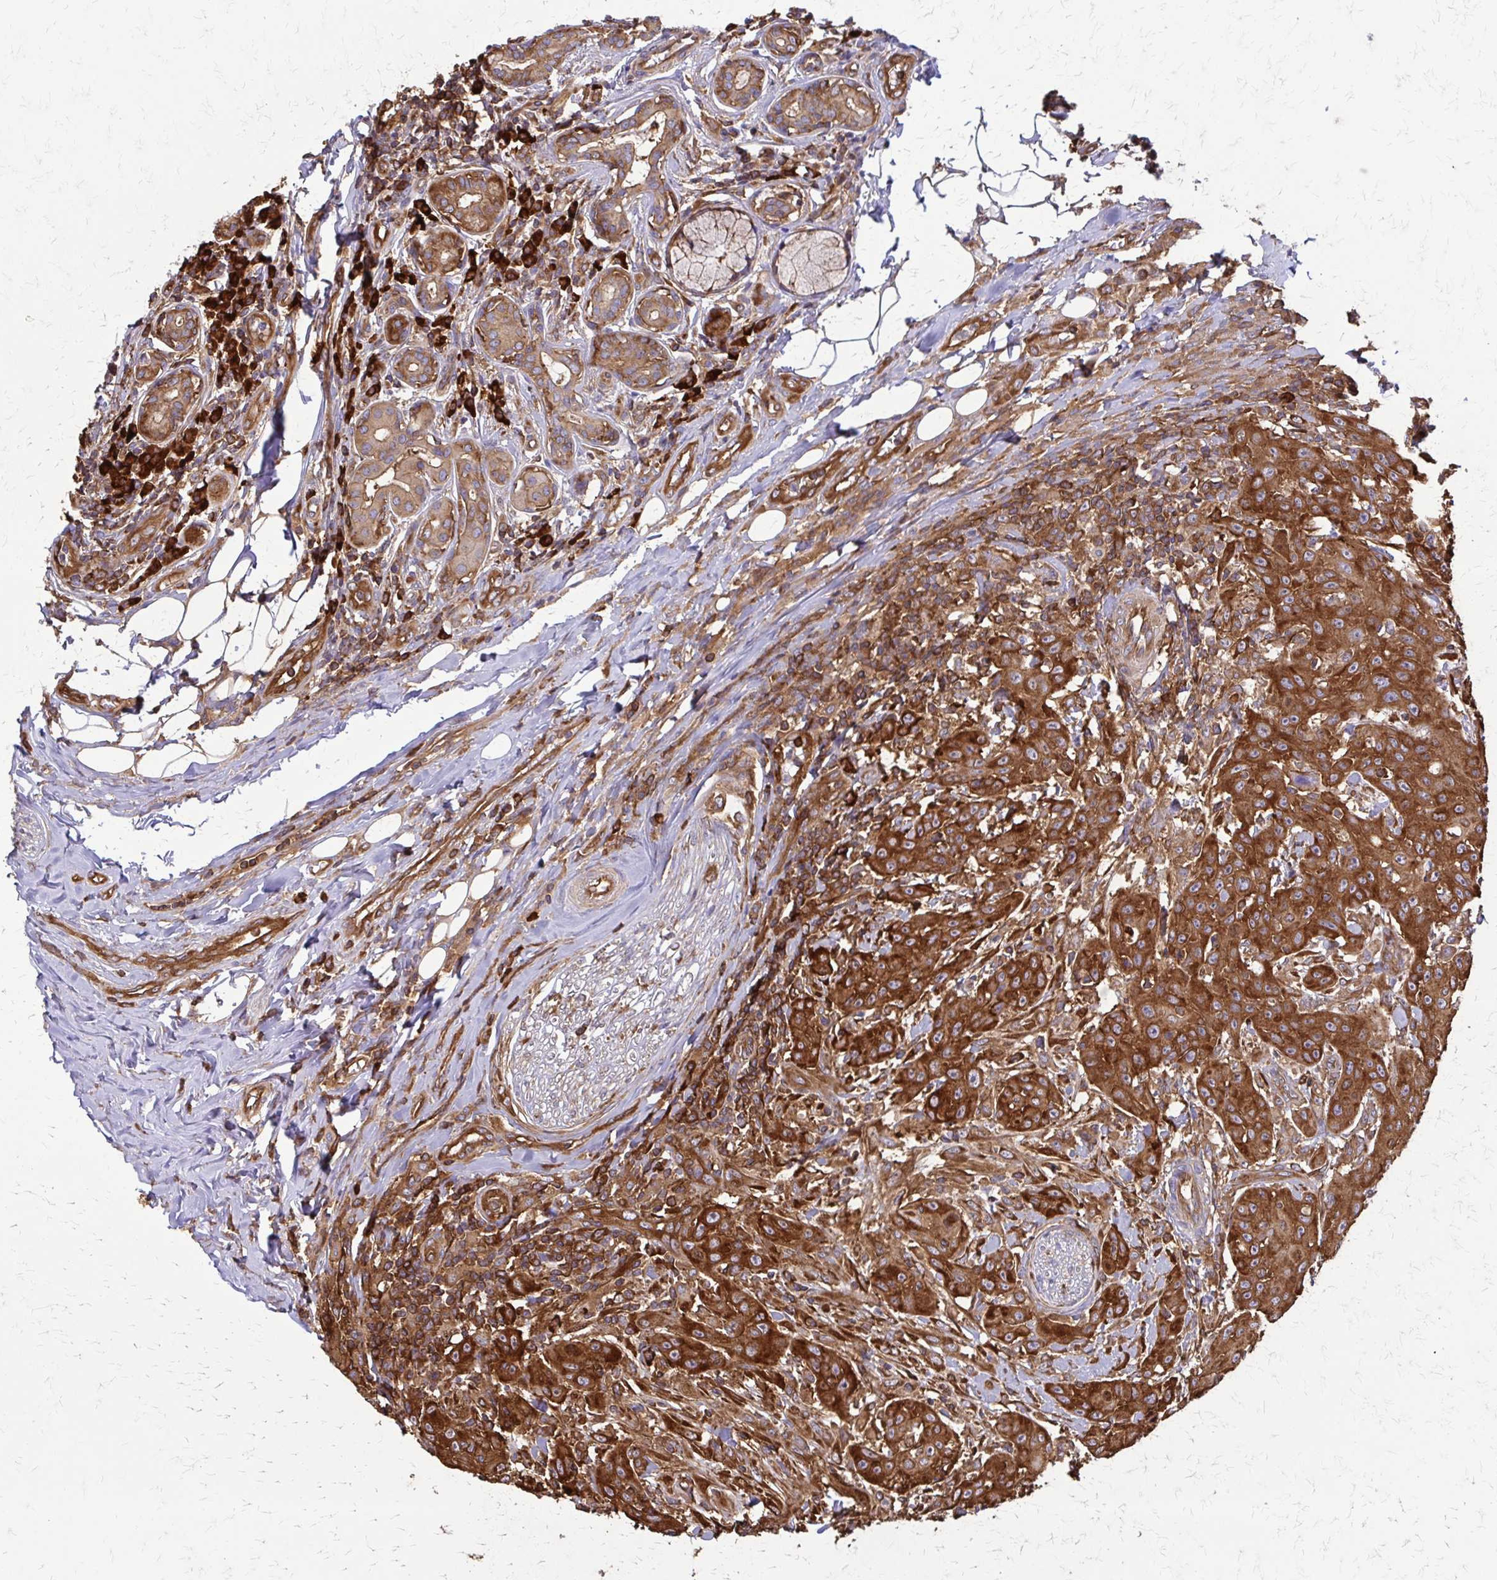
{"staining": {"intensity": "strong", "quantity": ">75%", "location": "cytoplasmic/membranous"}, "tissue": "head and neck cancer", "cell_type": "Tumor cells", "image_type": "cancer", "snomed": [{"axis": "morphology", "description": "Normal tissue, NOS"}, {"axis": "morphology", "description": "Squamous cell carcinoma, NOS"}, {"axis": "topography", "description": "Oral tissue"}, {"axis": "topography", "description": "Head-Neck"}], "caption": "Immunohistochemistry (IHC) staining of head and neck cancer, which displays high levels of strong cytoplasmic/membranous staining in about >75% of tumor cells indicating strong cytoplasmic/membranous protein positivity. The staining was performed using DAB (3,3'-diaminobenzidine) (brown) for protein detection and nuclei were counterstained in hematoxylin (blue).", "gene": "EEF2", "patient": {"sex": "female", "age": 55}}